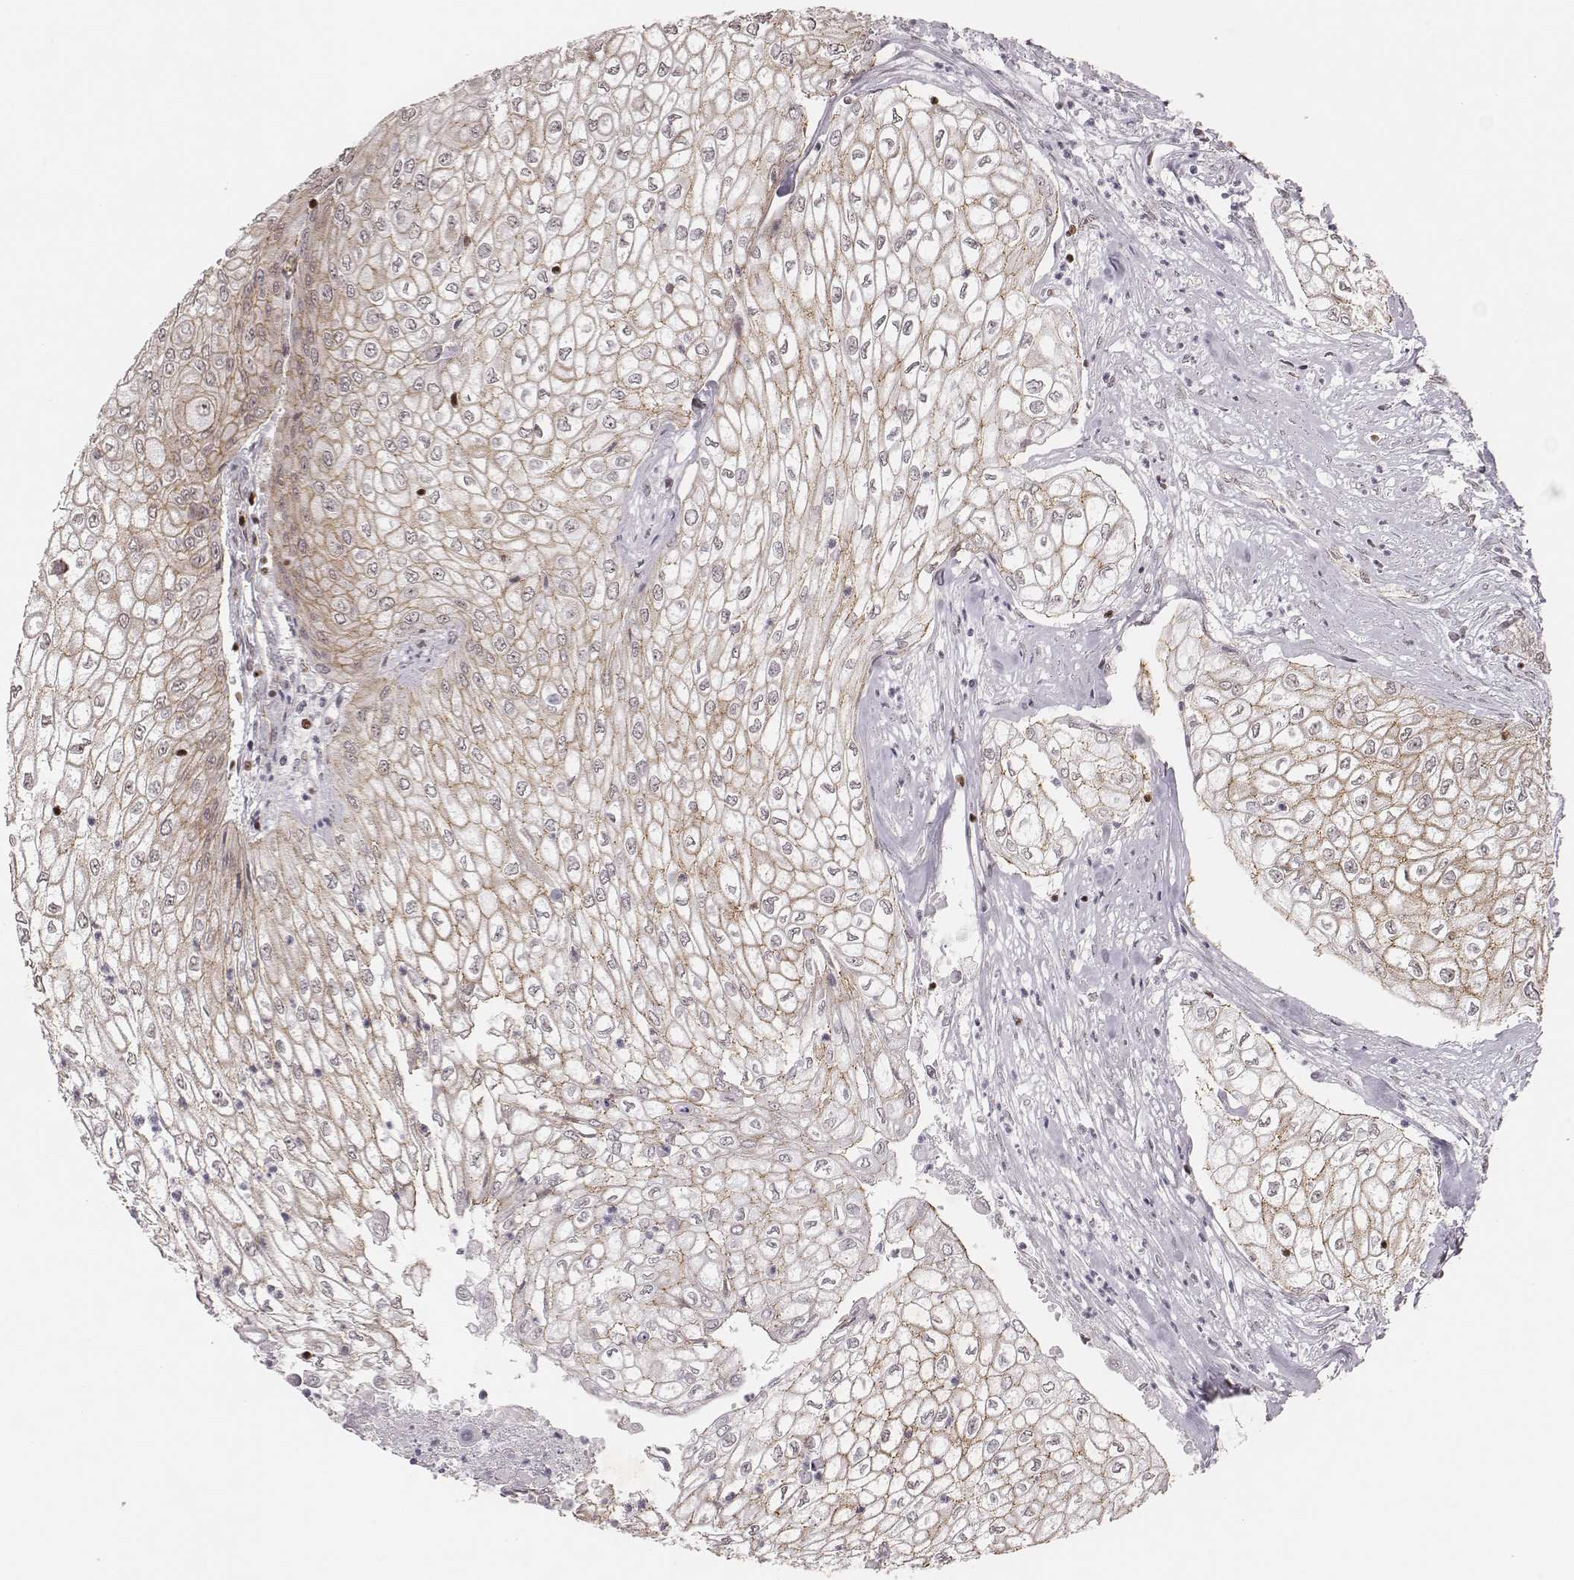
{"staining": {"intensity": "weak", "quantity": ">75%", "location": "cytoplasmic/membranous"}, "tissue": "urothelial cancer", "cell_type": "Tumor cells", "image_type": "cancer", "snomed": [{"axis": "morphology", "description": "Urothelial carcinoma, High grade"}, {"axis": "topography", "description": "Urinary bladder"}], "caption": "Weak cytoplasmic/membranous staining is appreciated in about >75% of tumor cells in urothelial carcinoma (high-grade).", "gene": "WDR59", "patient": {"sex": "male", "age": 62}}